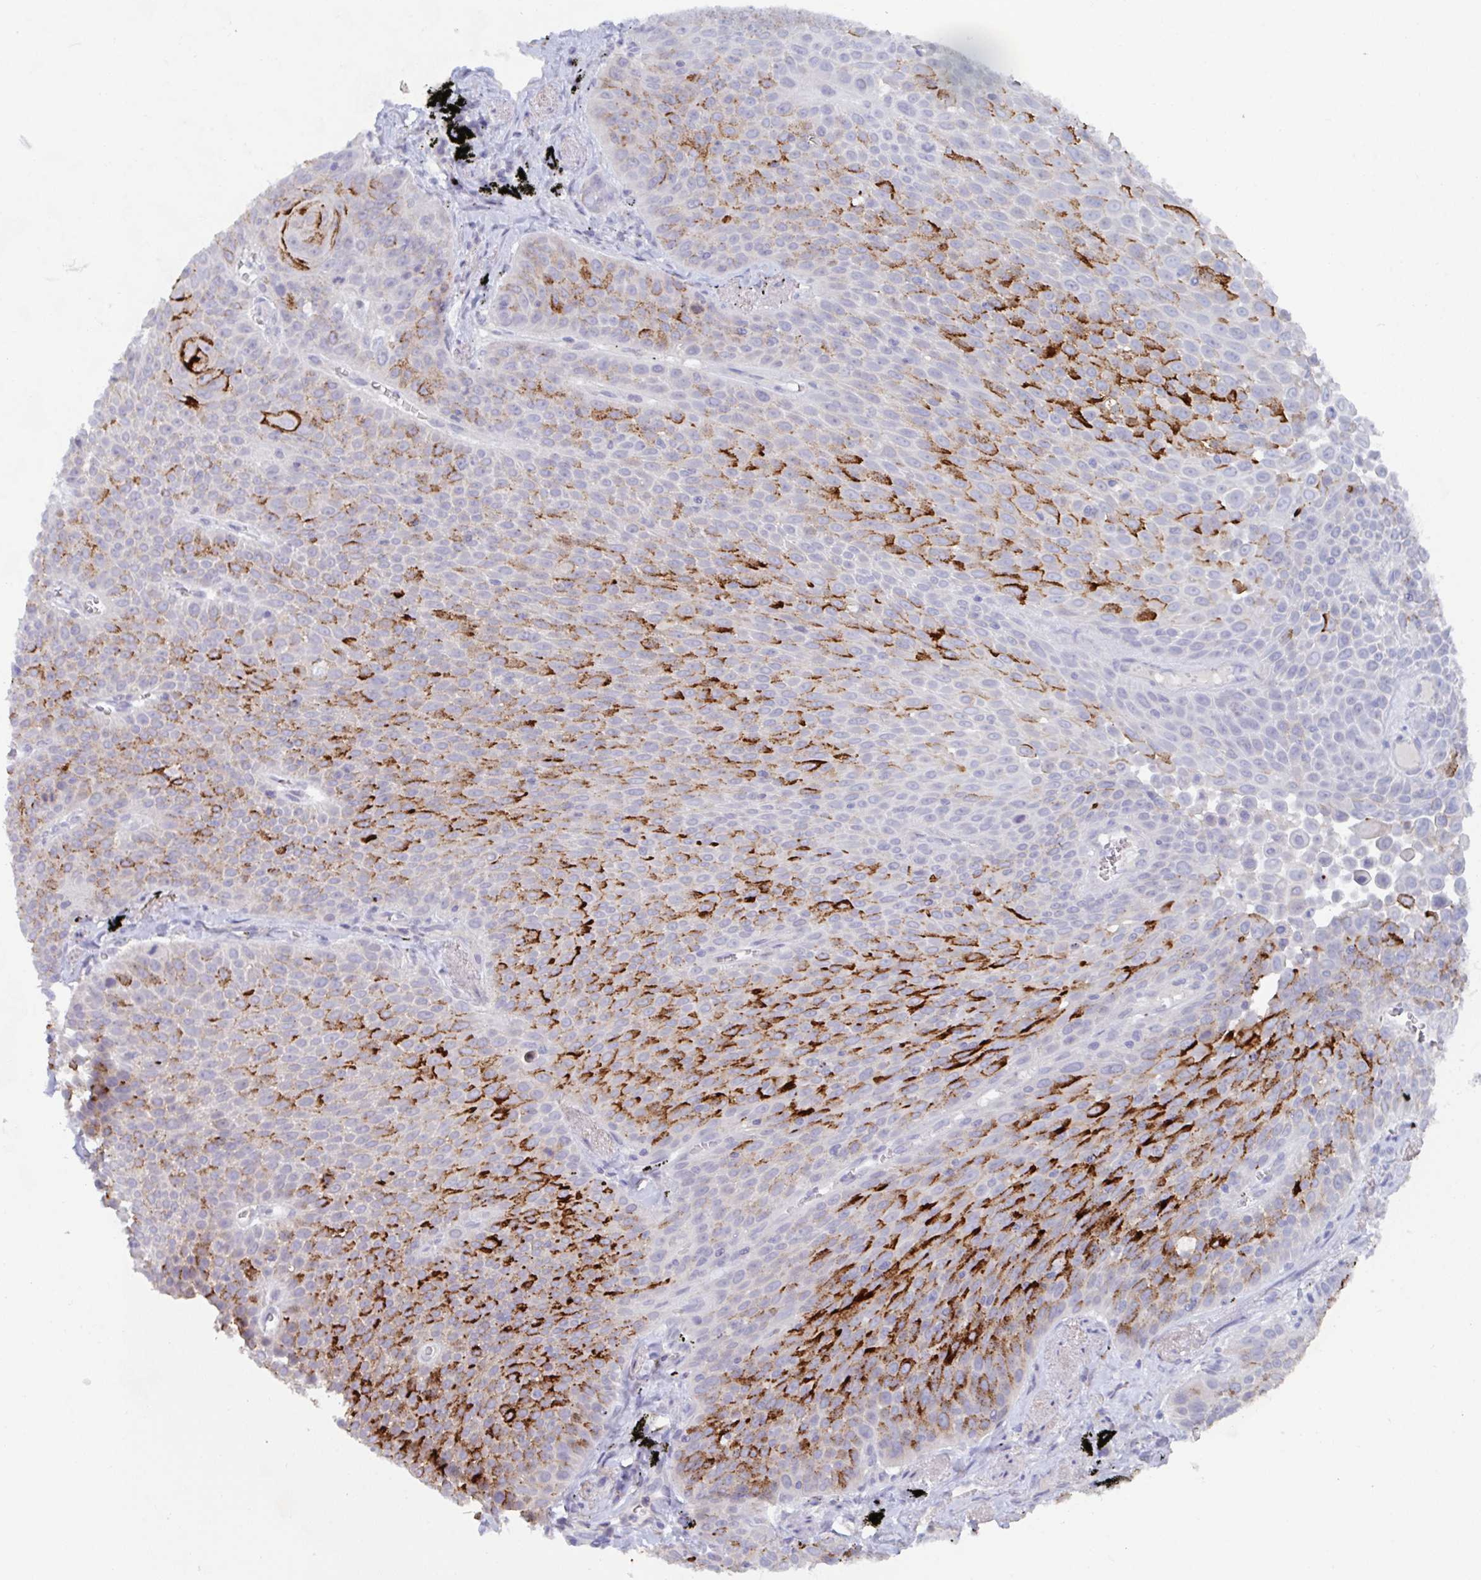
{"staining": {"intensity": "strong", "quantity": "25%-75%", "location": "cytoplasmic/membranous"}, "tissue": "lung cancer", "cell_type": "Tumor cells", "image_type": "cancer", "snomed": [{"axis": "morphology", "description": "Squamous cell carcinoma, NOS"}, {"axis": "morphology", "description": "Squamous cell carcinoma, metastatic, NOS"}, {"axis": "topography", "description": "Lymph node"}, {"axis": "topography", "description": "Lung"}], "caption": "Immunohistochemistry (IHC) (DAB (3,3'-diaminobenzidine)) staining of human squamous cell carcinoma (lung) displays strong cytoplasmic/membranous protein positivity in approximately 25%-75% of tumor cells.", "gene": "KCNK5", "patient": {"sex": "female", "age": 62}}